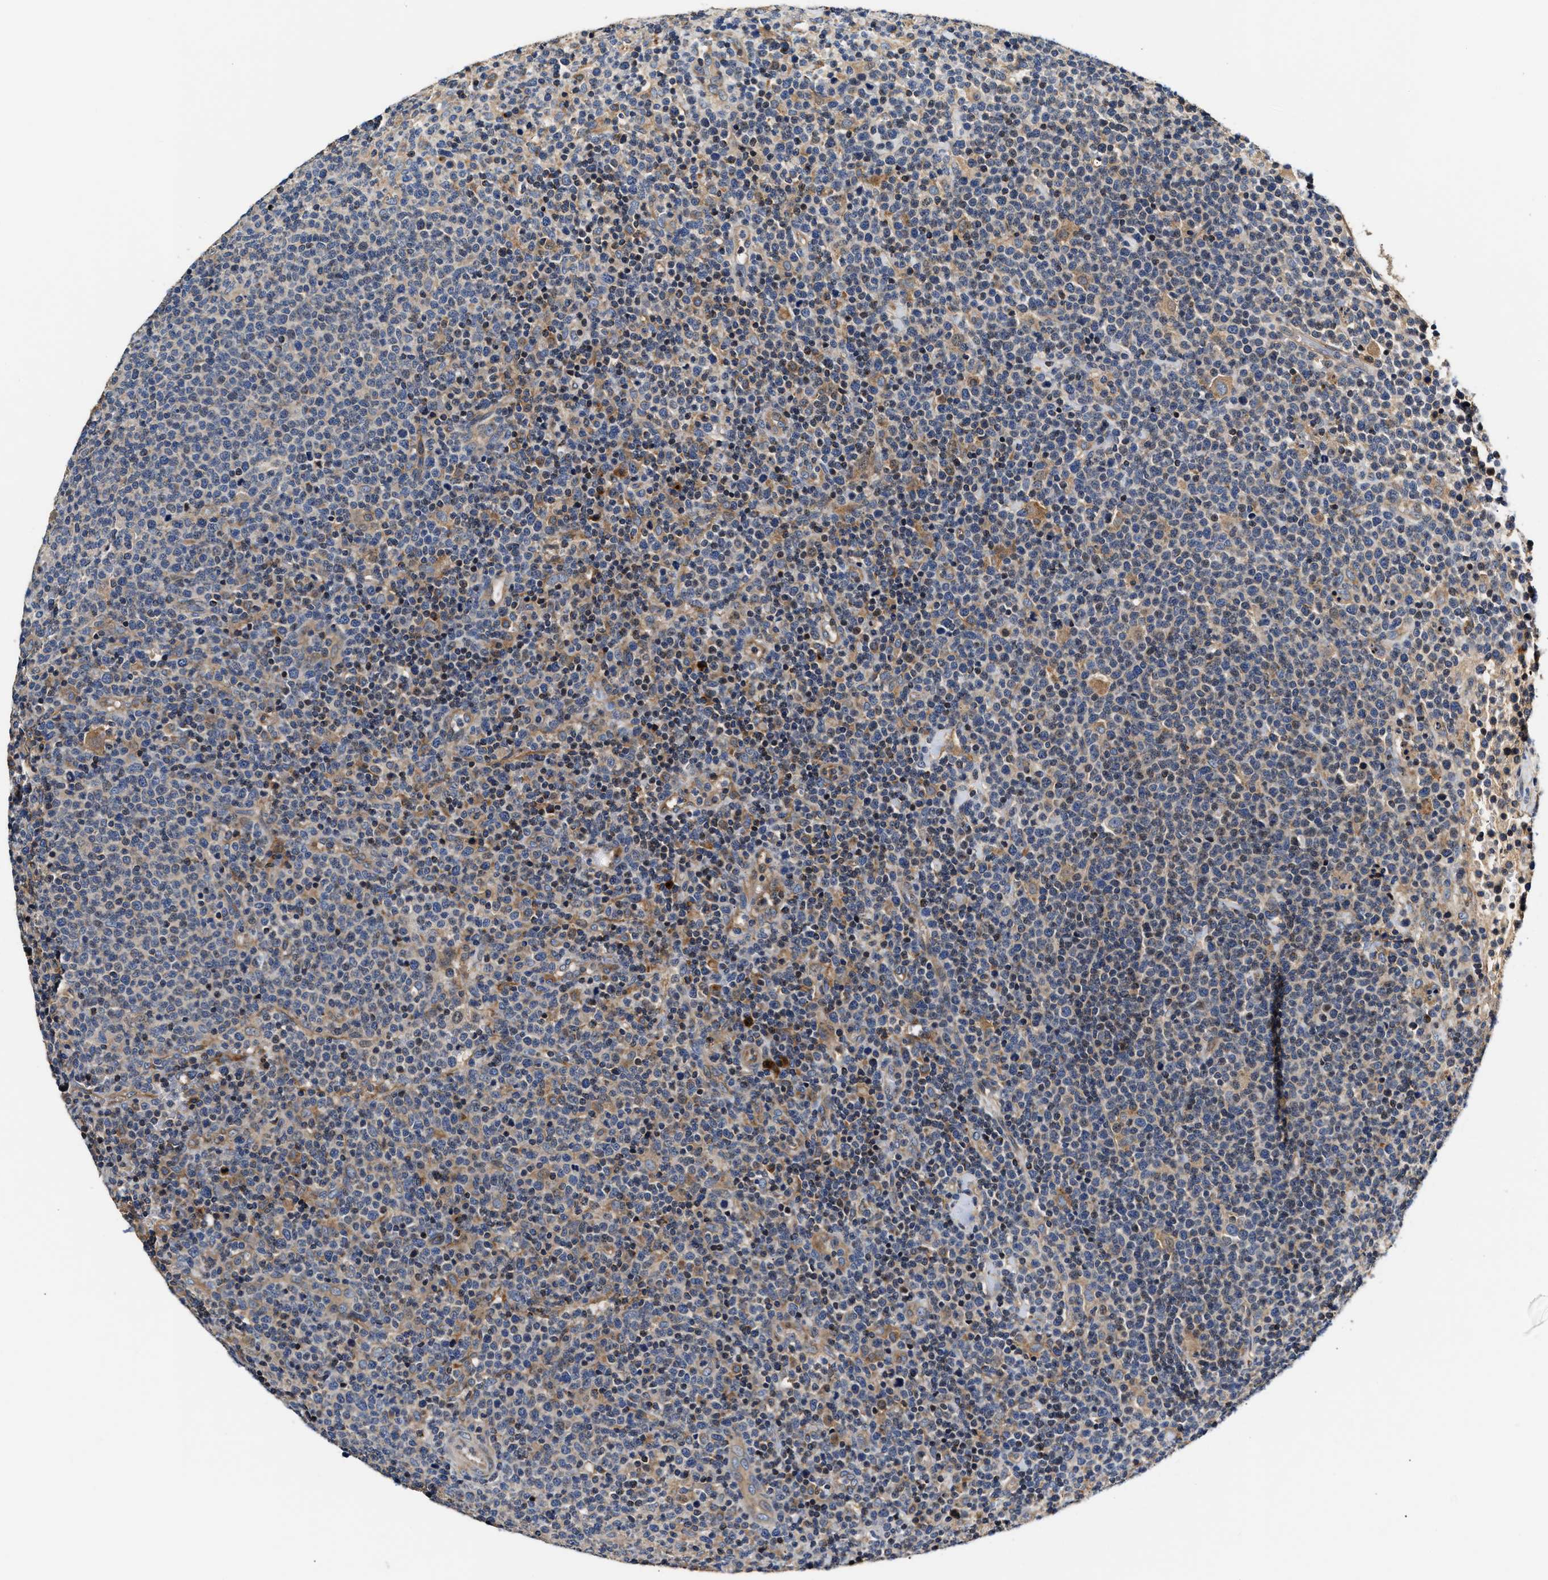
{"staining": {"intensity": "moderate", "quantity": "<25%", "location": "cytoplasmic/membranous"}, "tissue": "lymphoma", "cell_type": "Tumor cells", "image_type": "cancer", "snomed": [{"axis": "morphology", "description": "Malignant lymphoma, non-Hodgkin's type, High grade"}, {"axis": "topography", "description": "Lymph node"}], "caption": "Brown immunohistochemical staining in human lymphoma reveals moderate cytoplasmic/membranous positivity in approximately <25% of tumor cells.", "gene": "TEX2", "patient": {"sex": "male", "age": 61}}